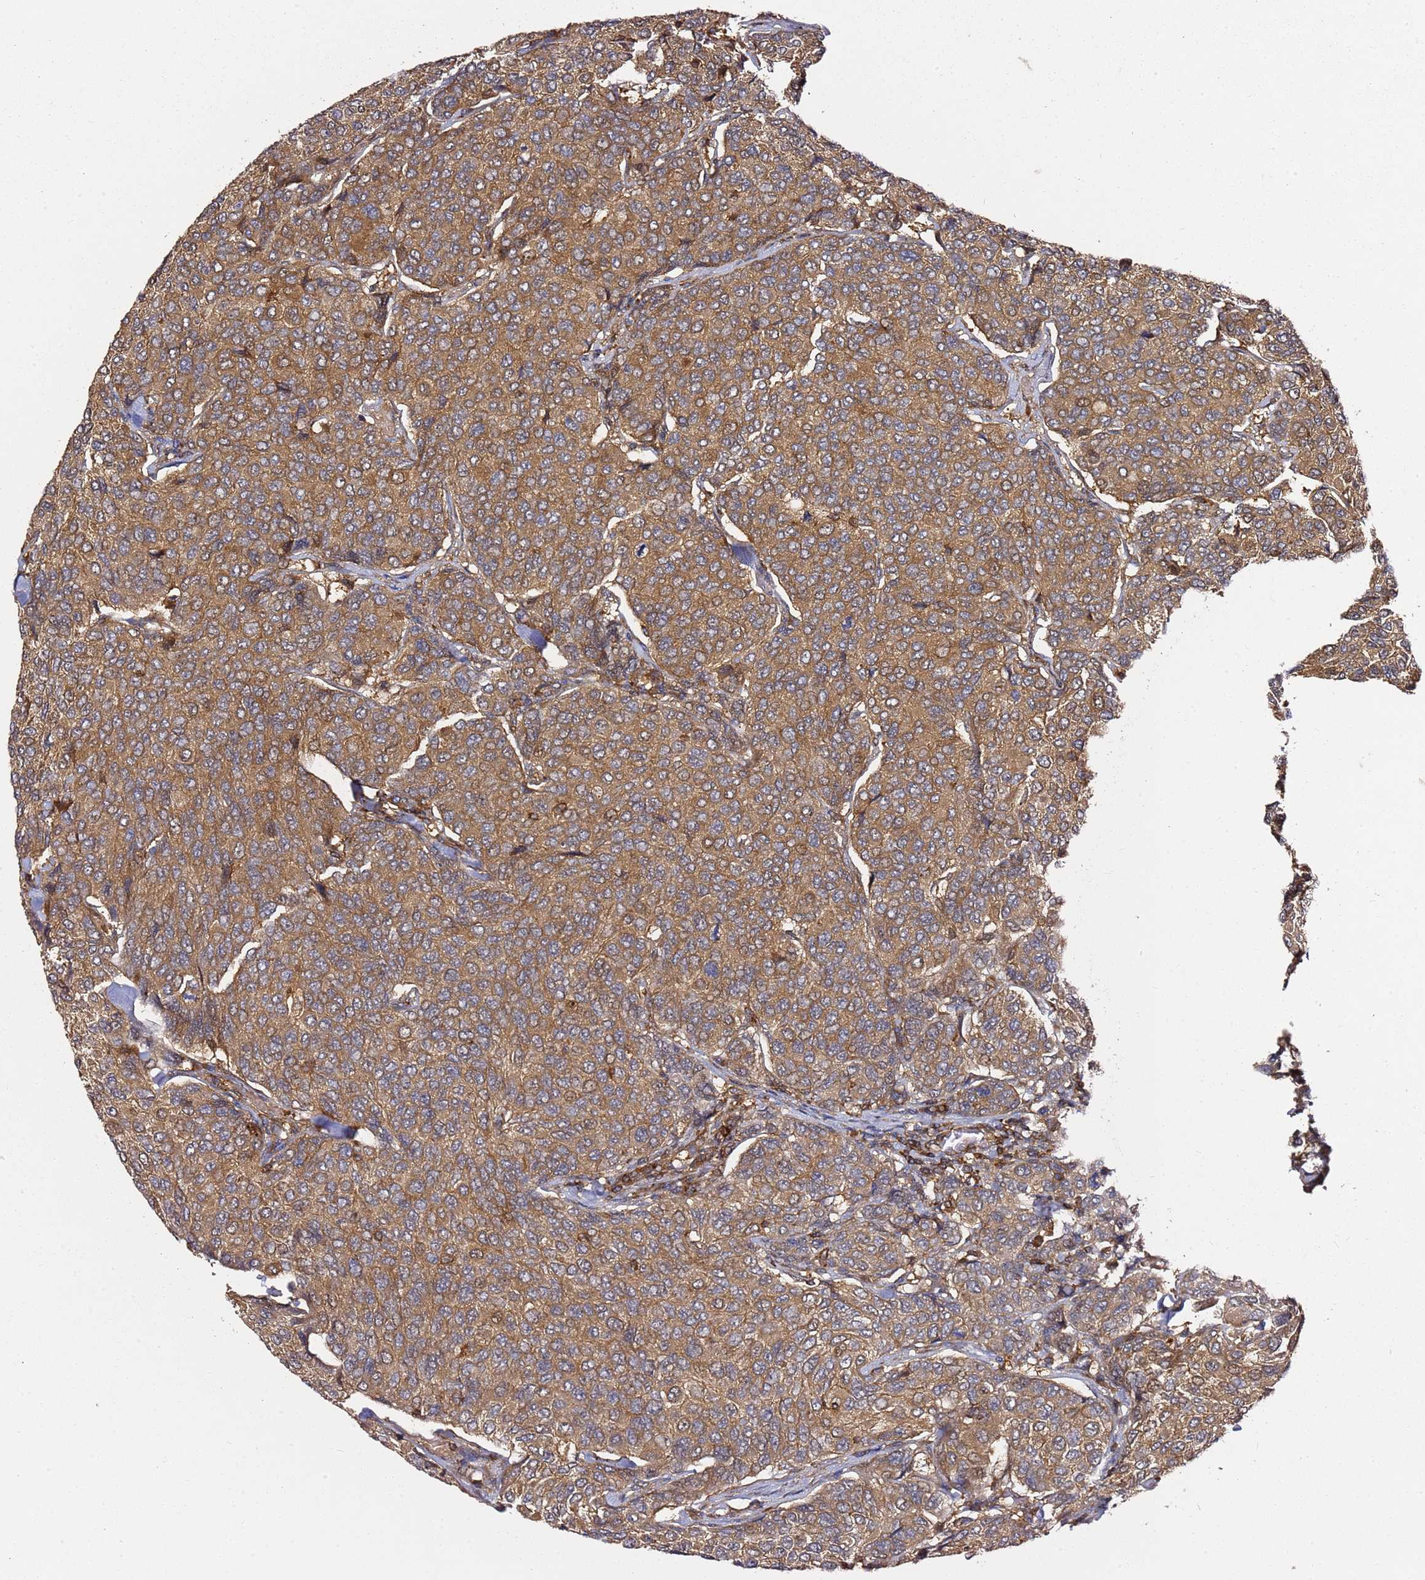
{"staining": {"intensity": "moderate", "quantity": ">75%", "location": "cytoplasmic/membranous"}, "tissue": "breast cancer", "cell_type": "Tumor cells", "image_type": "cancer", "snomed": [{"axis": "morphology", "description": "Duct carcinoma"}, {"axis": "topography", "description": "Breast"}], "caption": "Moderate cytoplasmic/membranous expression for a protein is seen in approximately >75% of tumor cells of breast cancer using IHC.", "gene": "PRMT7", "patient": {"sex": "female", "age": 55}}